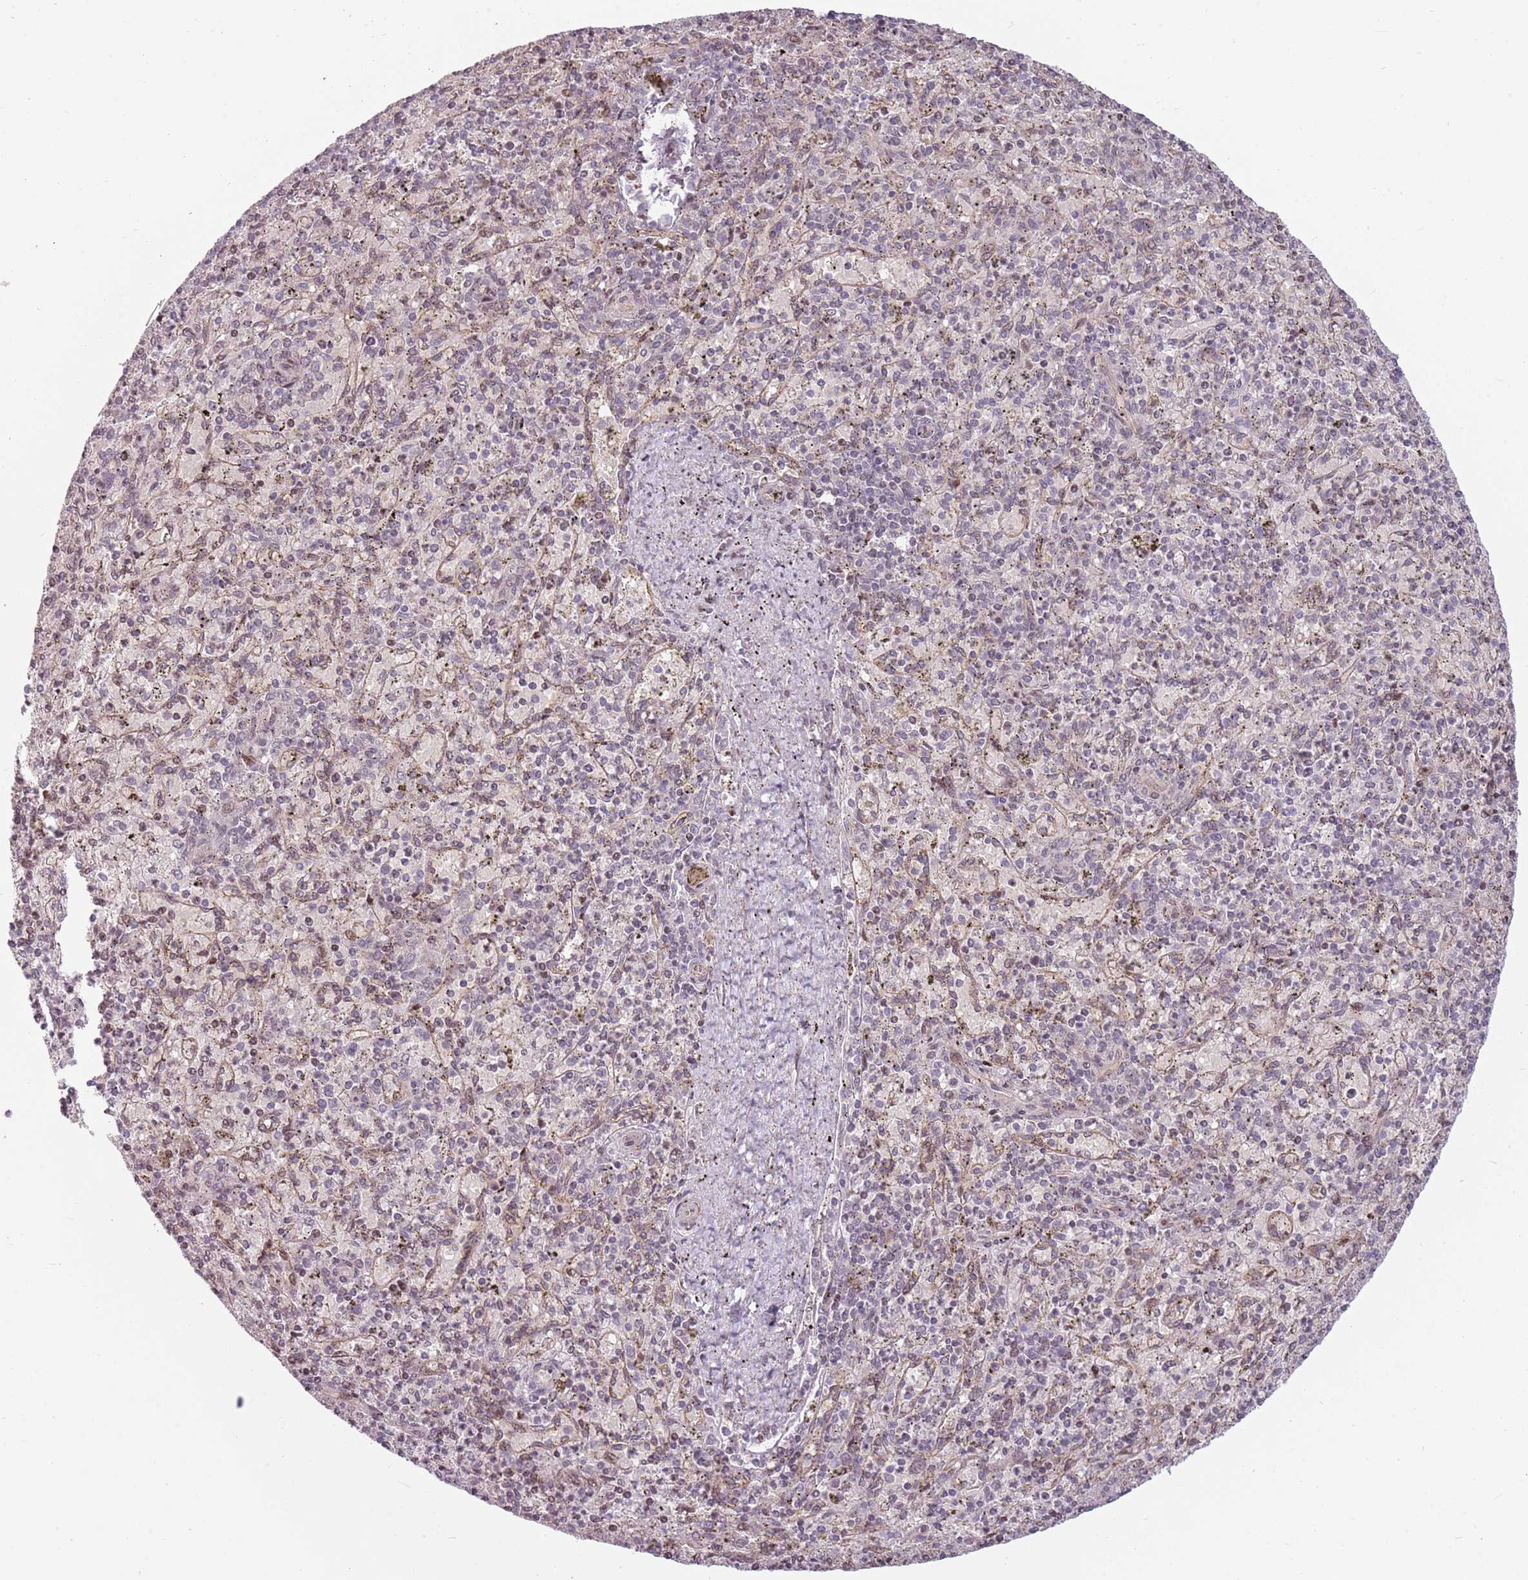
{"staining": {"intensity": "negative", "quantity": "none", "location": "none"}, "tissue": "spleen", "cell_type": "Cells in red pulp", "image_type": "normal", "snomed": [{"axis": "morphology", "description": "Normal tissue, NOS"}, {"axis": "topography", "description": "Spleen"}], "caption": "The IHC histopathology image has no significant expression in cells in red pulp of spleen. Nuclei are stained in blue.", "gene": "ADGRG1", "patient": {"sex": "male", "age": 72}}